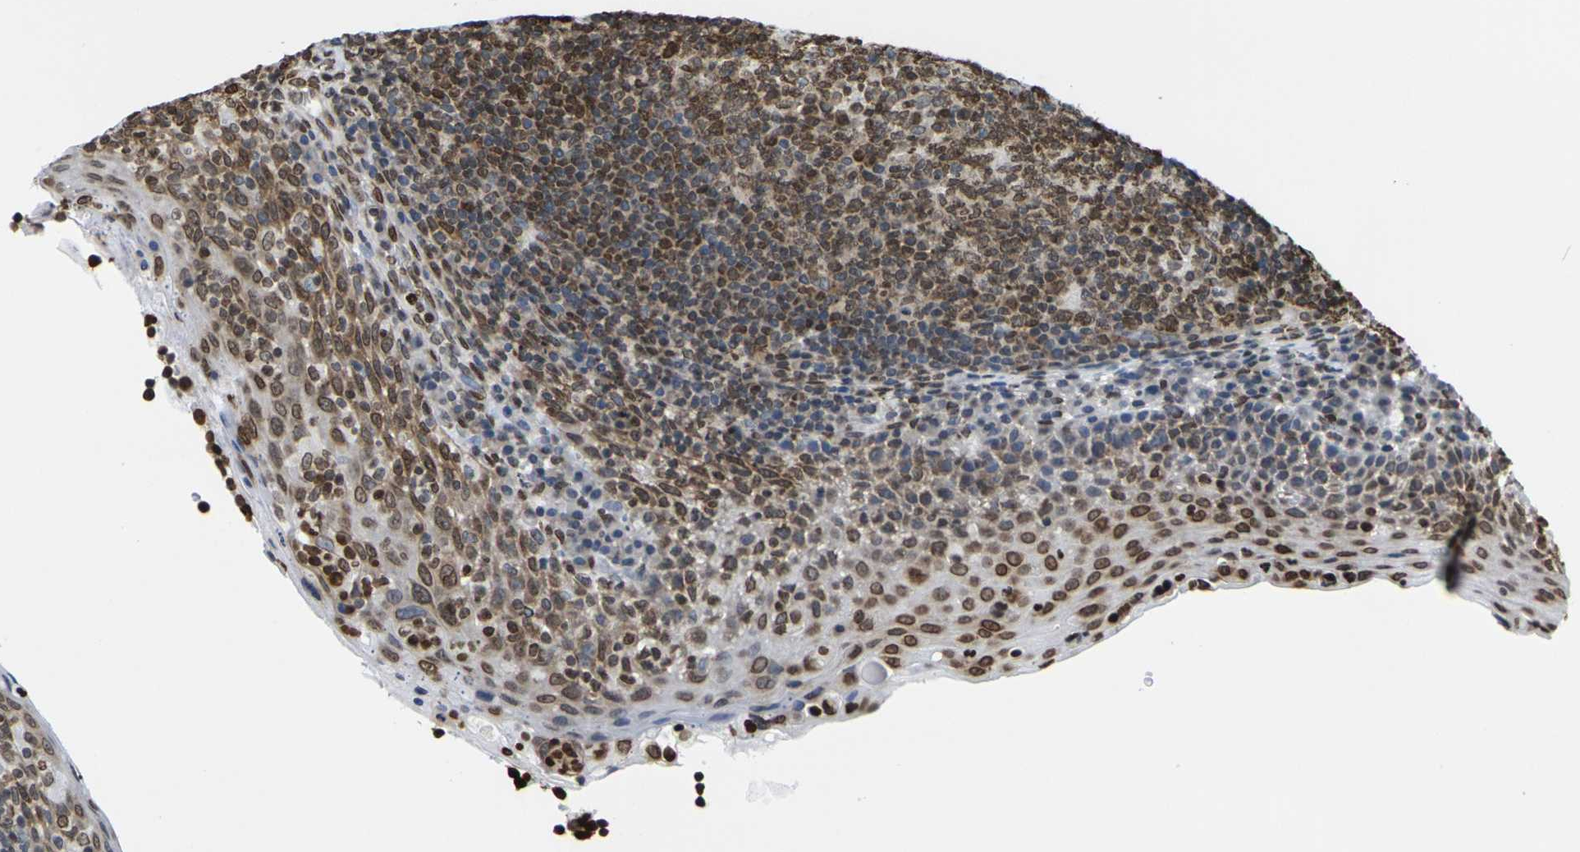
{"staining": {"intensity": "strong", "quantity": ">75%", "location": "cytoplasmic/membranous,nuclear"}, "tissue": "tonsil", "cell_type": "Germinal center cells", "image_type": "normal", "snomed": [{"axis": "morphology", "description": "Normal tissue, NOS"}, {"axis": "topography", "description": "Tonsil"}], "caption": "The histopathology image demonstrates staining of benign tonsil, revealing strong cytoplasmic/membranous,nuclear protein staining (brown color) within germinal center cells.", "gene": "H2AC21", "patient": {"sex": "male", "age": 17}}